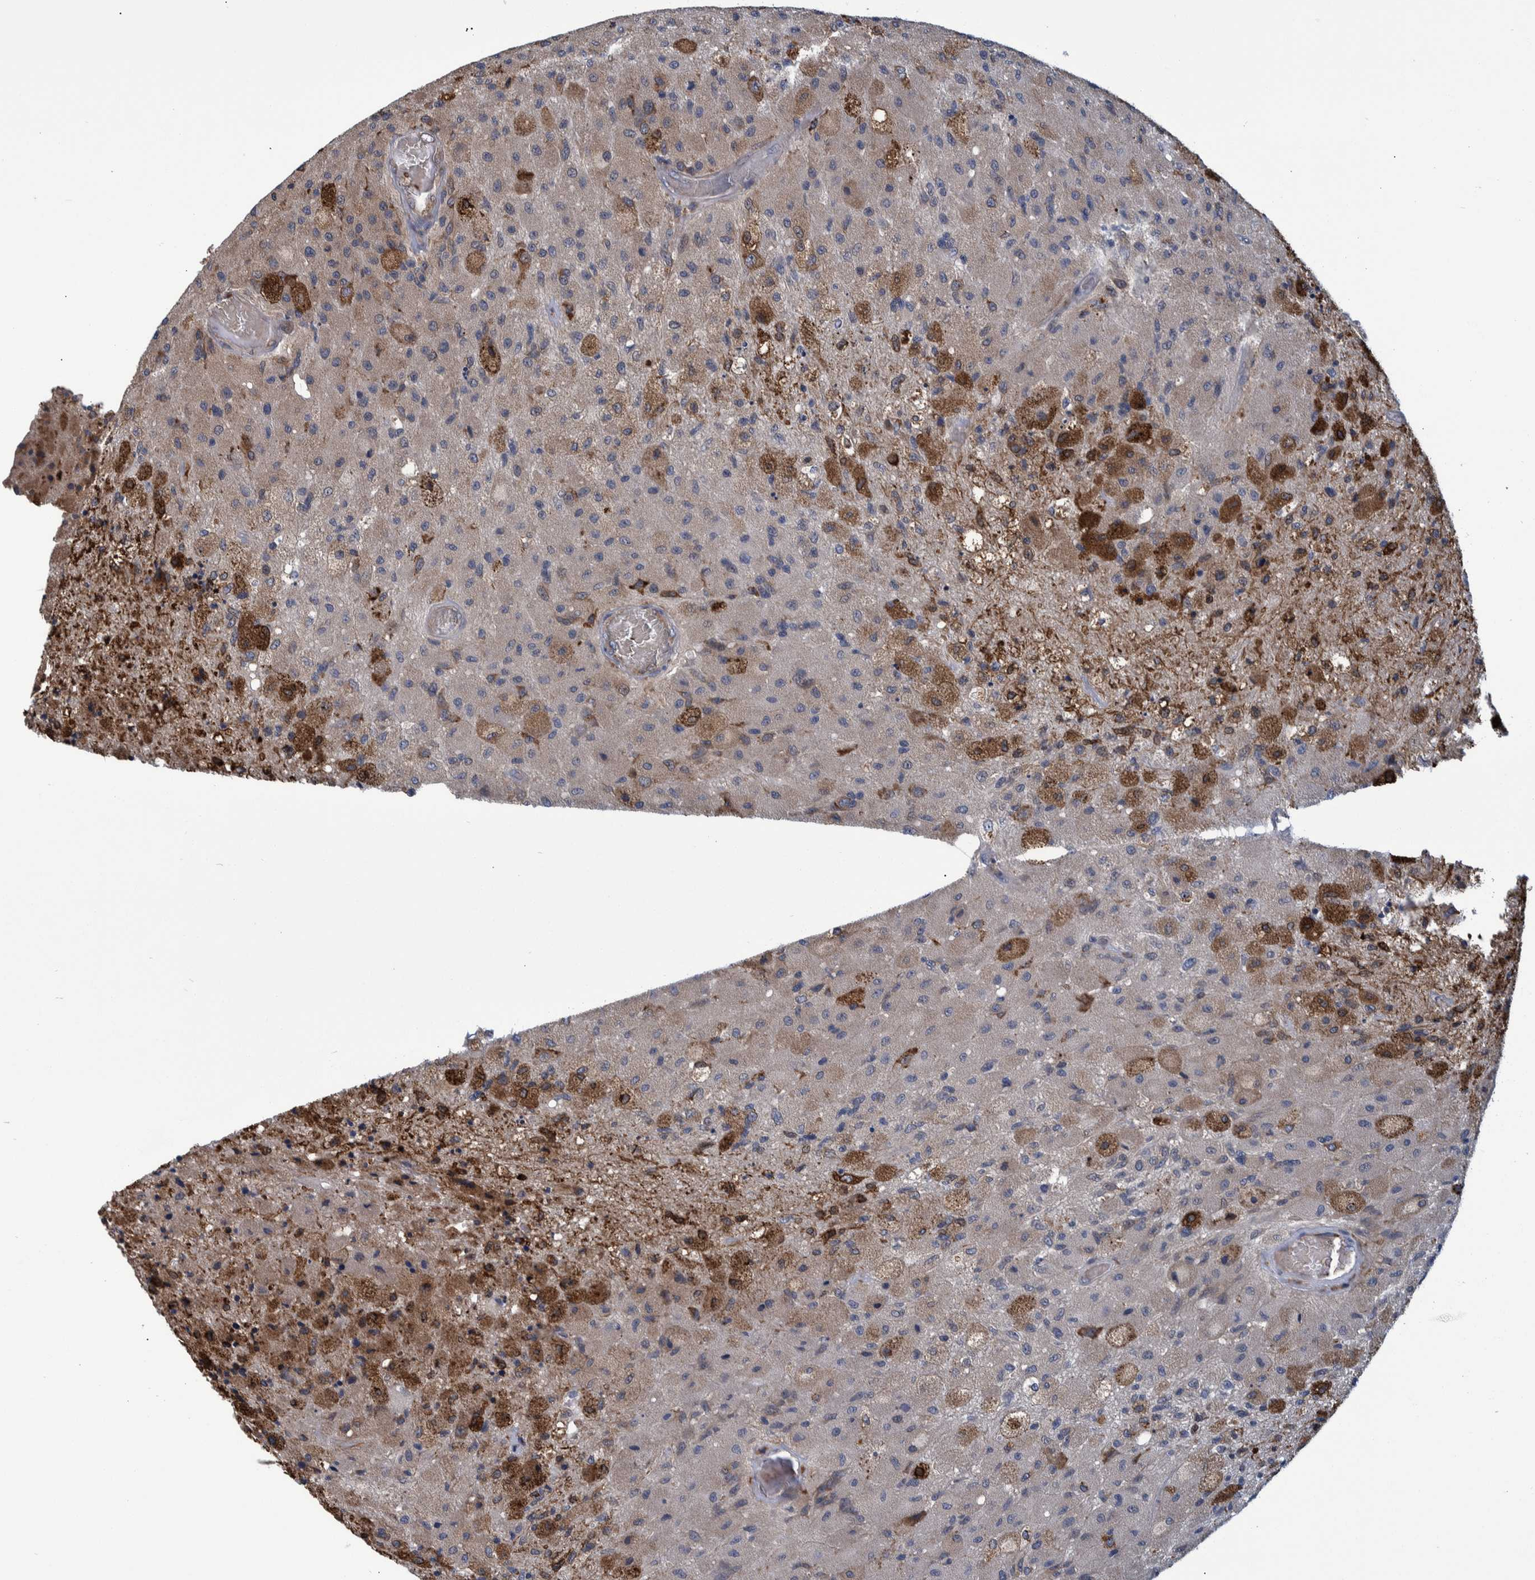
{"staining": {"intensity": "weak", "quantity": ">75%", "location": "cytoplasmic/membranous"}, "tissue": "glioma", "cell_type": "Tumor cells", "image_type": "cancer", "snomed": [{"axis": "morphology", "description": "Normal tissue, NOS"}, {"axis": "morphology", "description": "Glioma, malignant, High grade"}, {"axis": "topography", "description": "Cerebral cortex"}], "caption": "A photomicrograph of malignant glioma (high-grade) stained for a protein reveals weak cytoplasmic/membranous brown staining in tumor cells.", "gene": "SPAG5", "patient": {"sex": "male", "age": 77}}